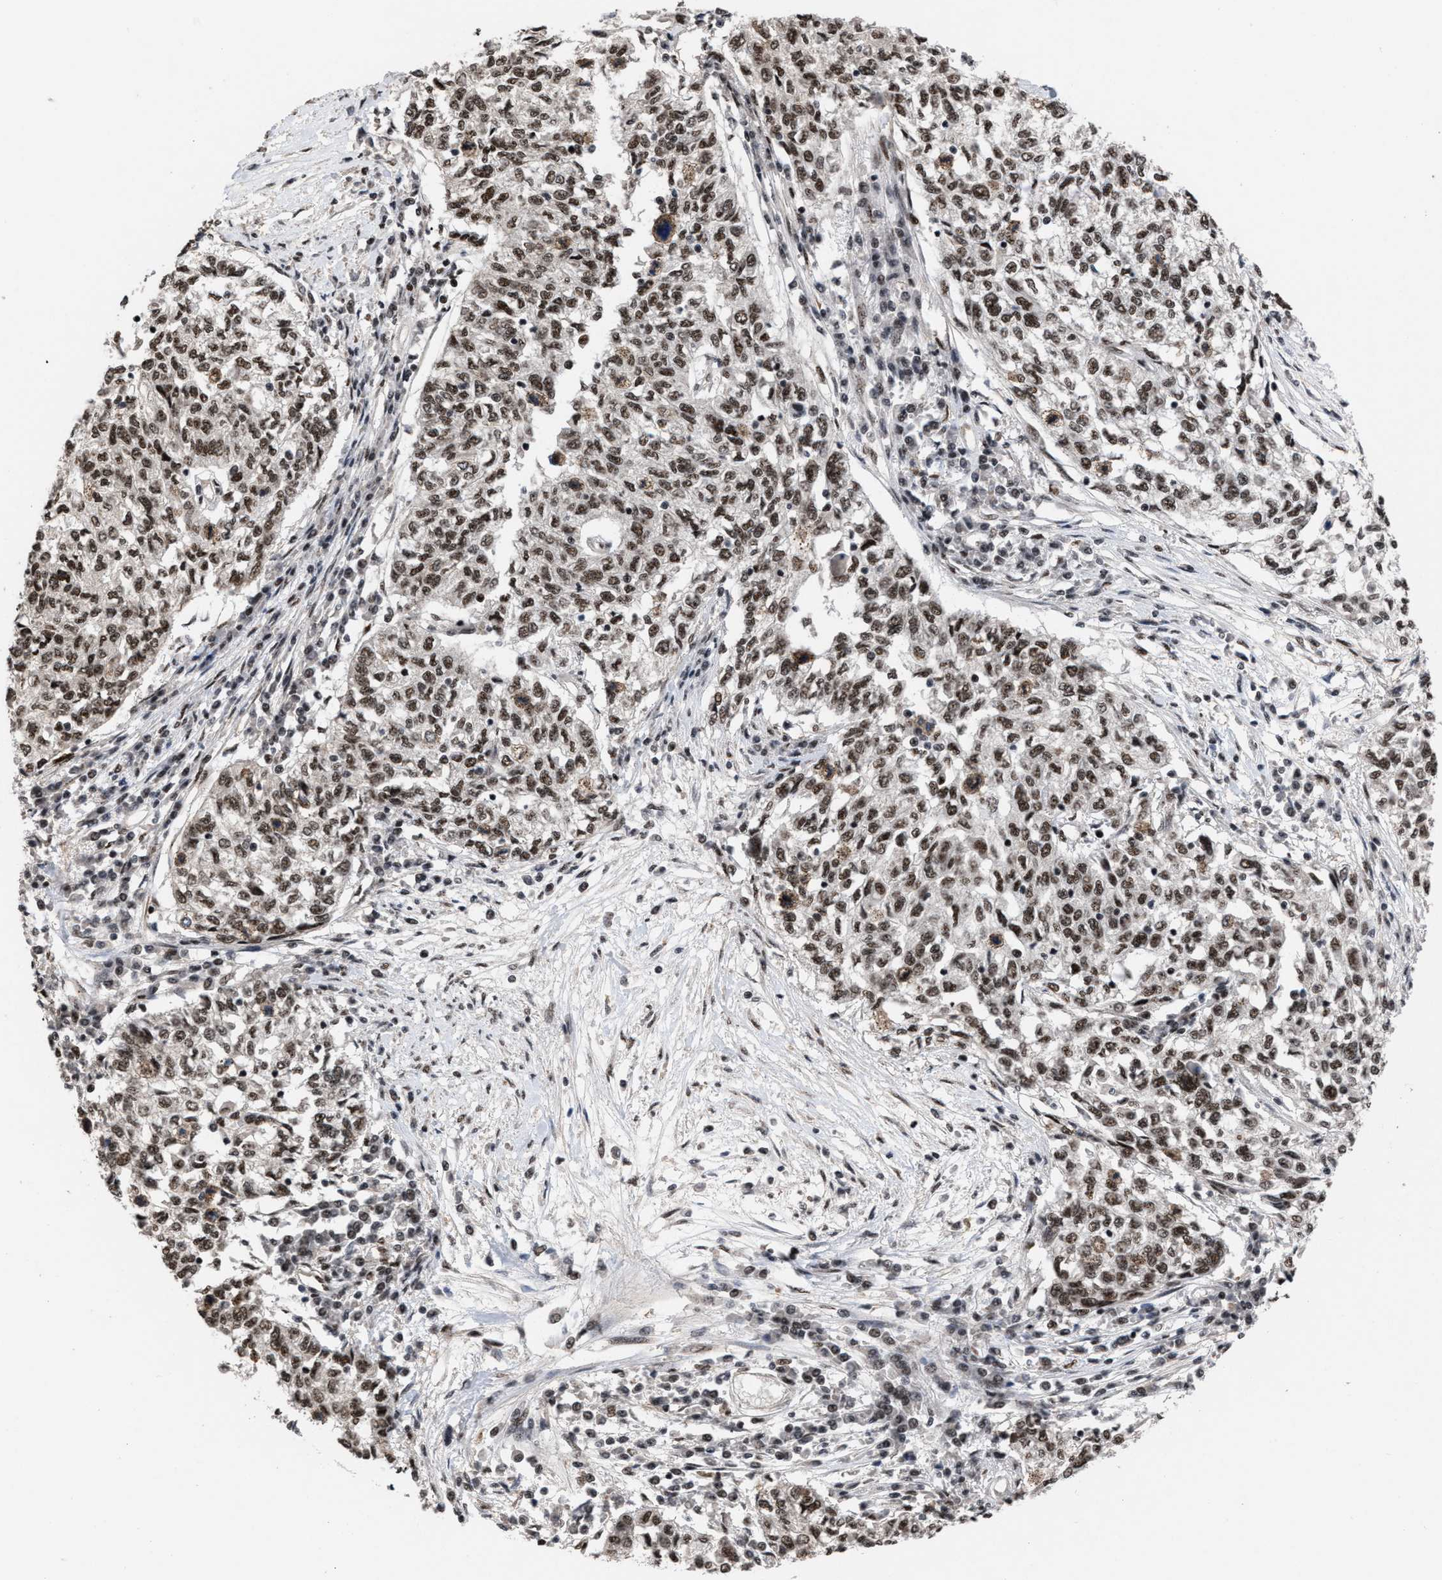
{"staining": {"intensity": "strong", "quantity": ">75%", "location": "nuclear"}, "tissue": "cervical cancer", "cell_type": "Tumor cells", "image_type": "cancer", "snomed": [{"axis": "morphology", "description": "Squamous cell carcinoma, NOS"}, {"axis": "topography", "description": "Cervix"}], "caption": "The histopathology image reveals immunohistochemical staining of squamous cell carcinoma (cervical). There is strong nuclear positivity is seen in about >75% of tumor cells.", "gene": "EIF4A3", "patient": {"sex": "female", "age": 57}}